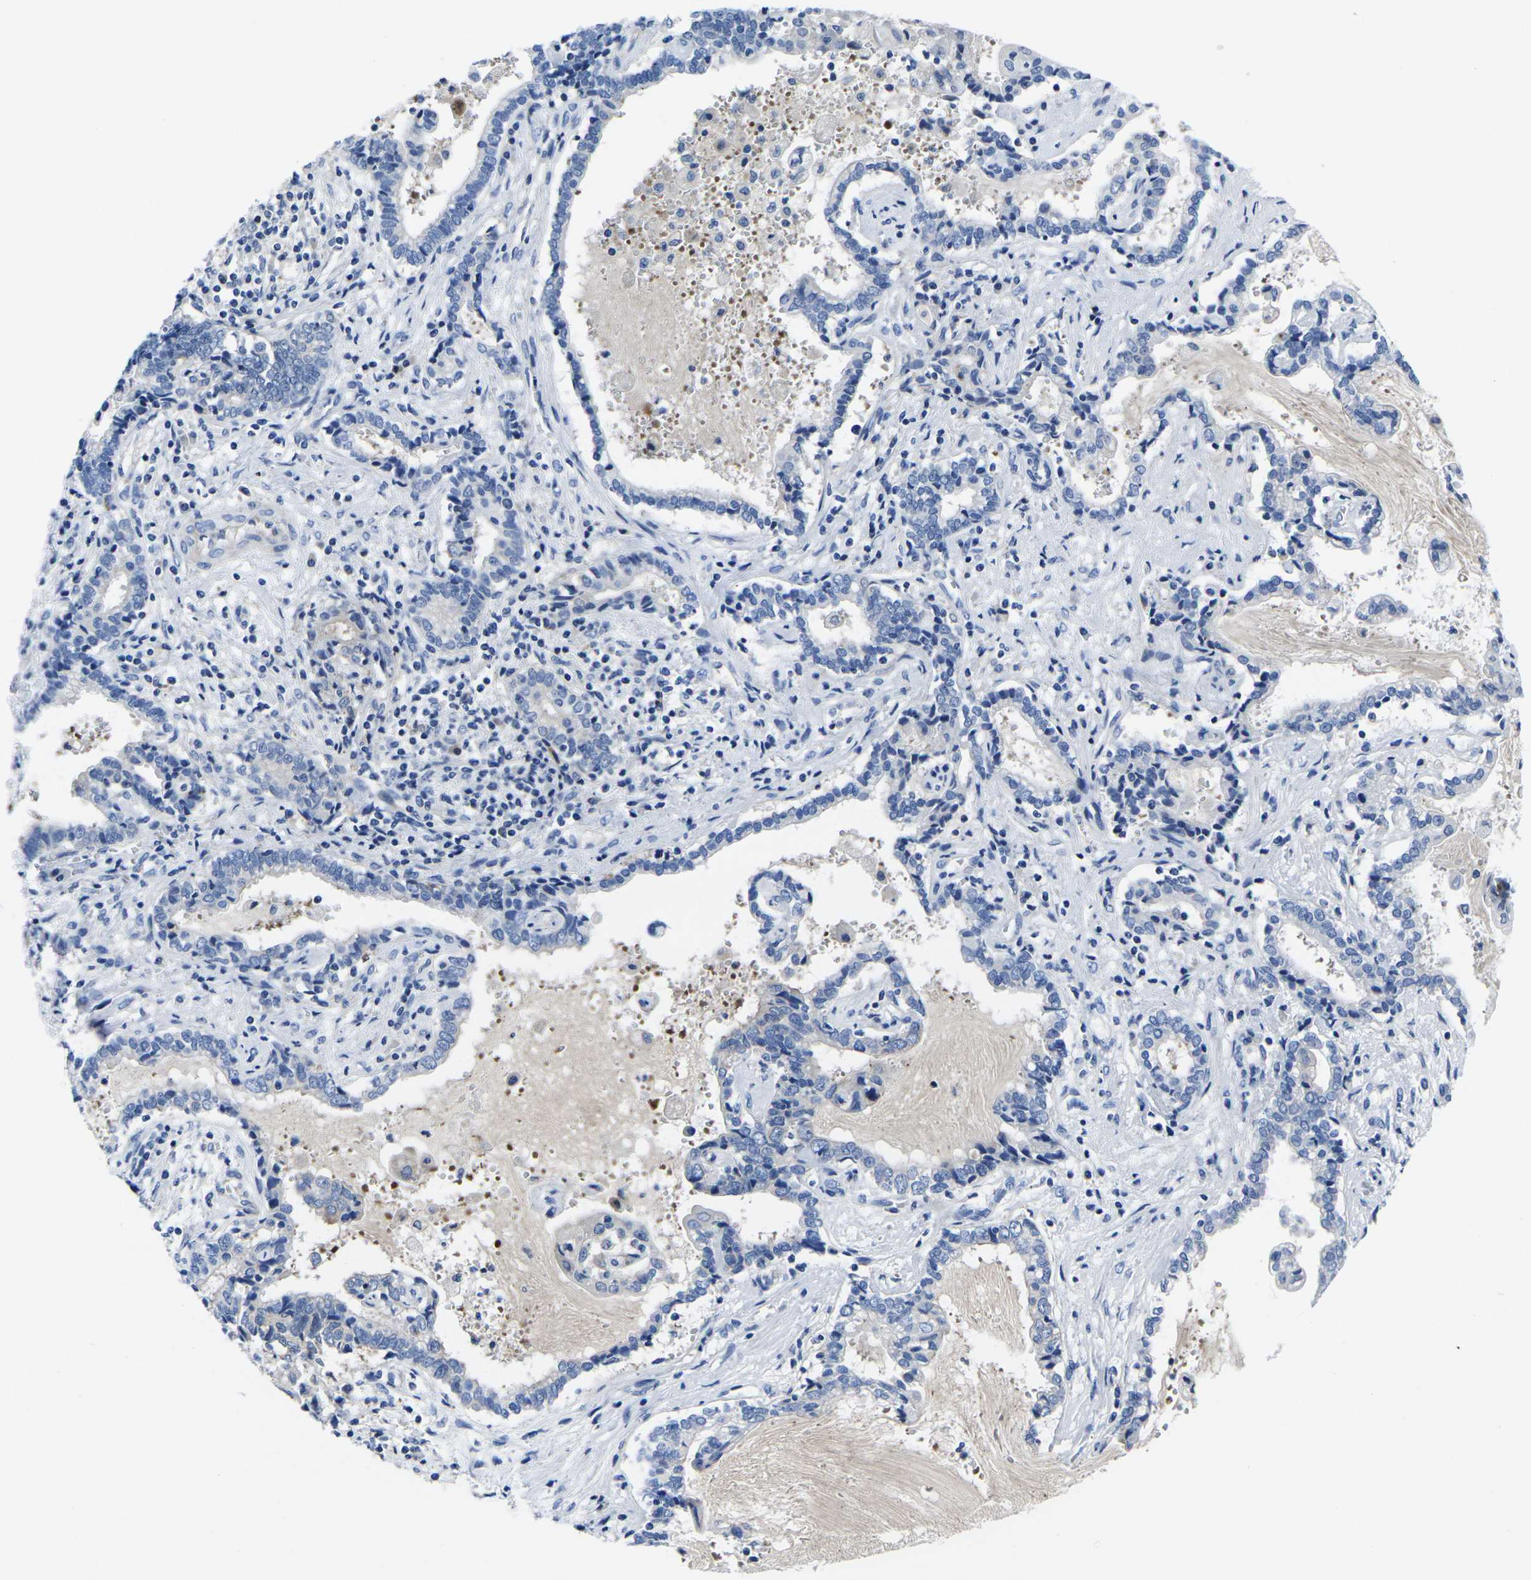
{"staining": {"intensity": "negative", "quantity": "none", "location": "none"}, "tissue": "liver cancer", "cell_type": "Tumor cells", "image_type": "cancer", "snomed": [{"axis": "morphology", "description": "Cholangiocarcinoma"}, {"axis": "topography", "description": "Liver"}], "caption": "Liver cancer was stained to show a protein in brown. There is no significant expression in tumor cells. (Brightfield microscopy of DAB IHC at high magnification).", "gene": "EIF4A1", "patient": {"sex": "male", "age": 57}}